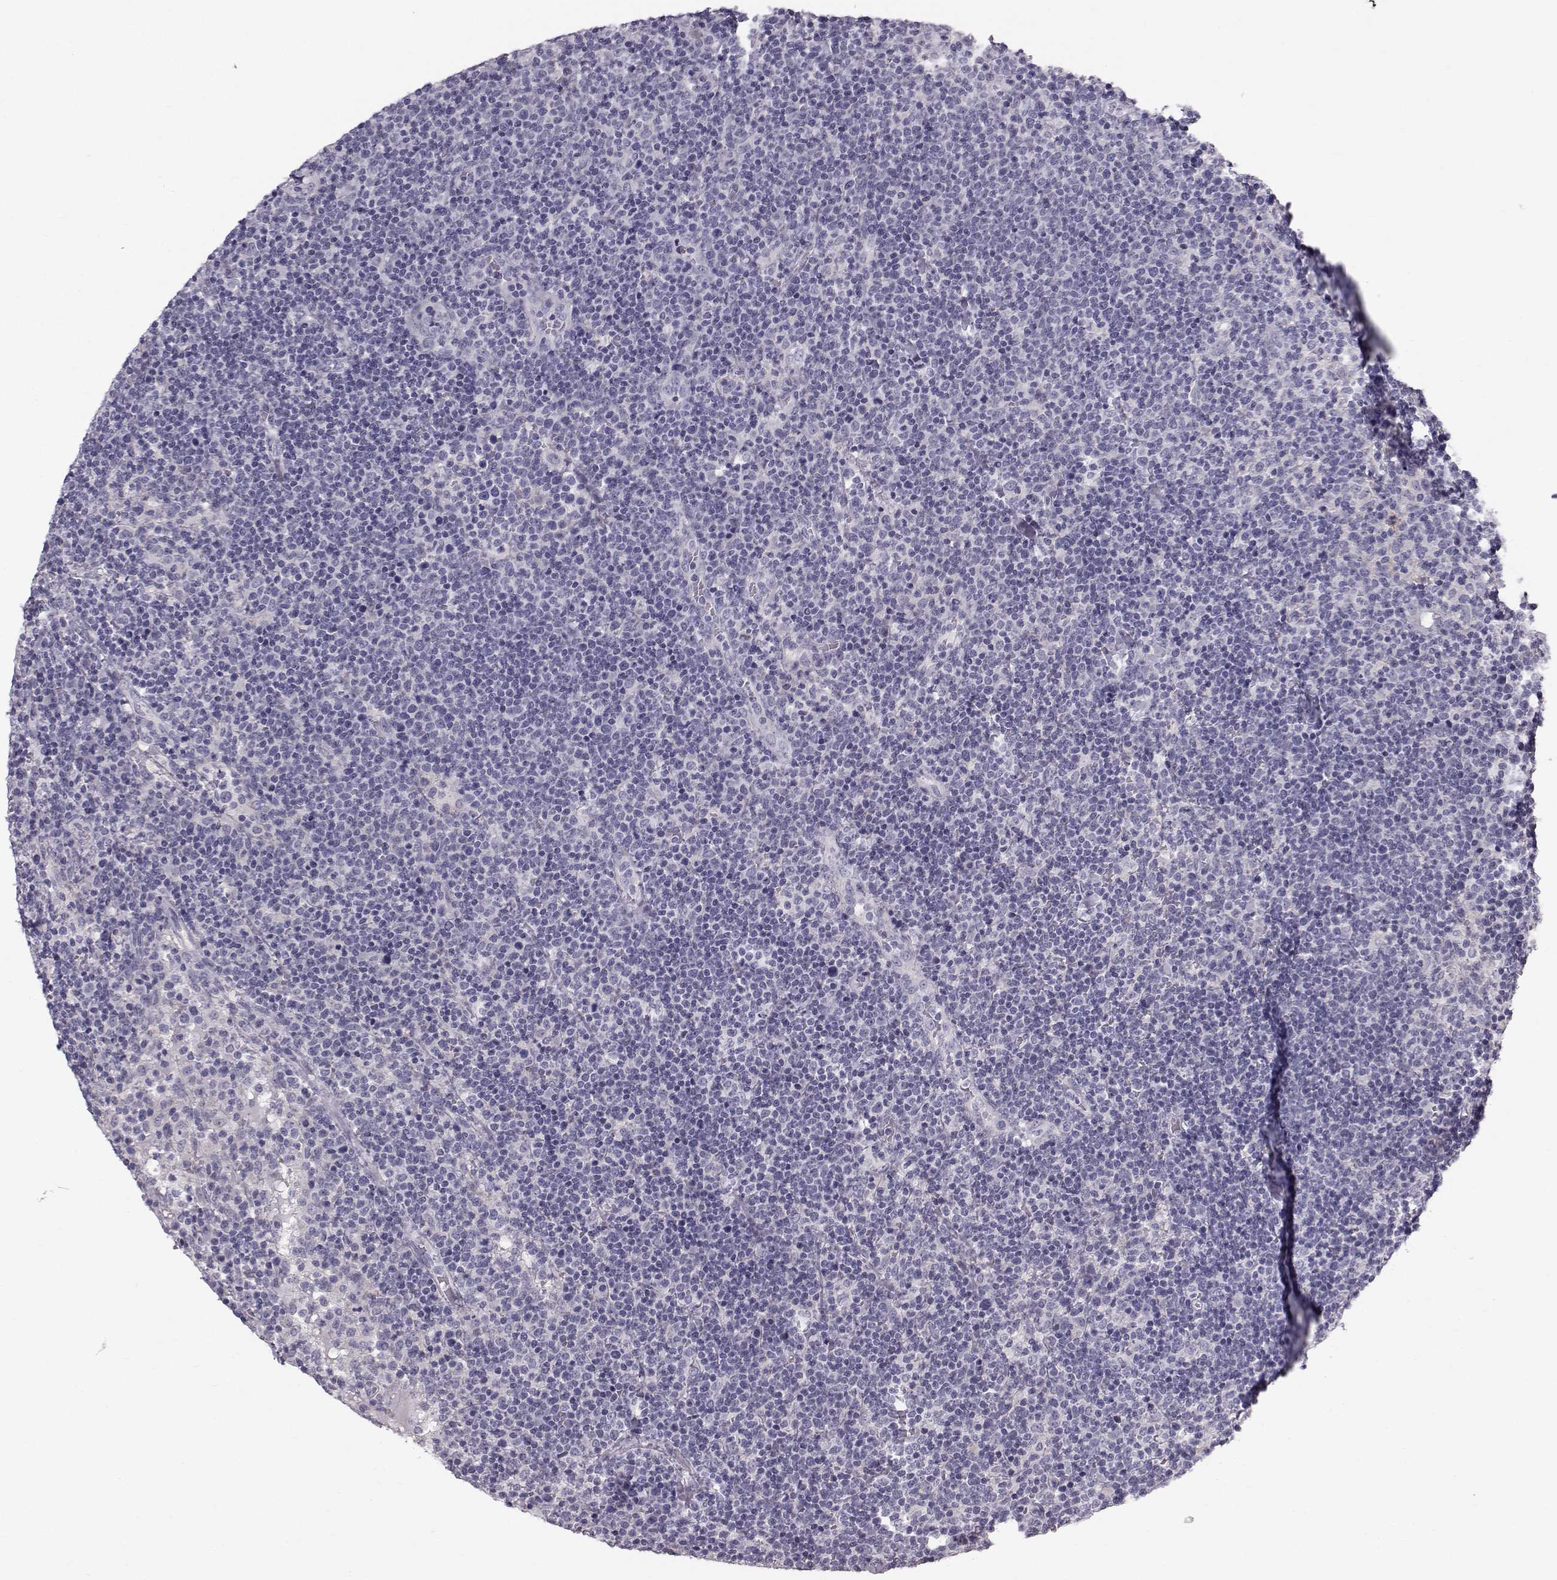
{"staining": {"intensity": "negative", "quantity": "none", "location": "none"}, "tissue": "lymphoma", "cell_type": "Tumor cells", "image_type": "cancer", "snomed": [{"axis": "morphology", "description": "Malignant lymphoma, non-Hodgkin's type, High grade"}, {"axis": "topography", "description": "Lymph node"}], "caption": "Protein analysis of lymphoma demonstrates no significant staining in tumor cells.", "gene": "SPDYE4", "patient": {"sex": "male", "age": 61}}